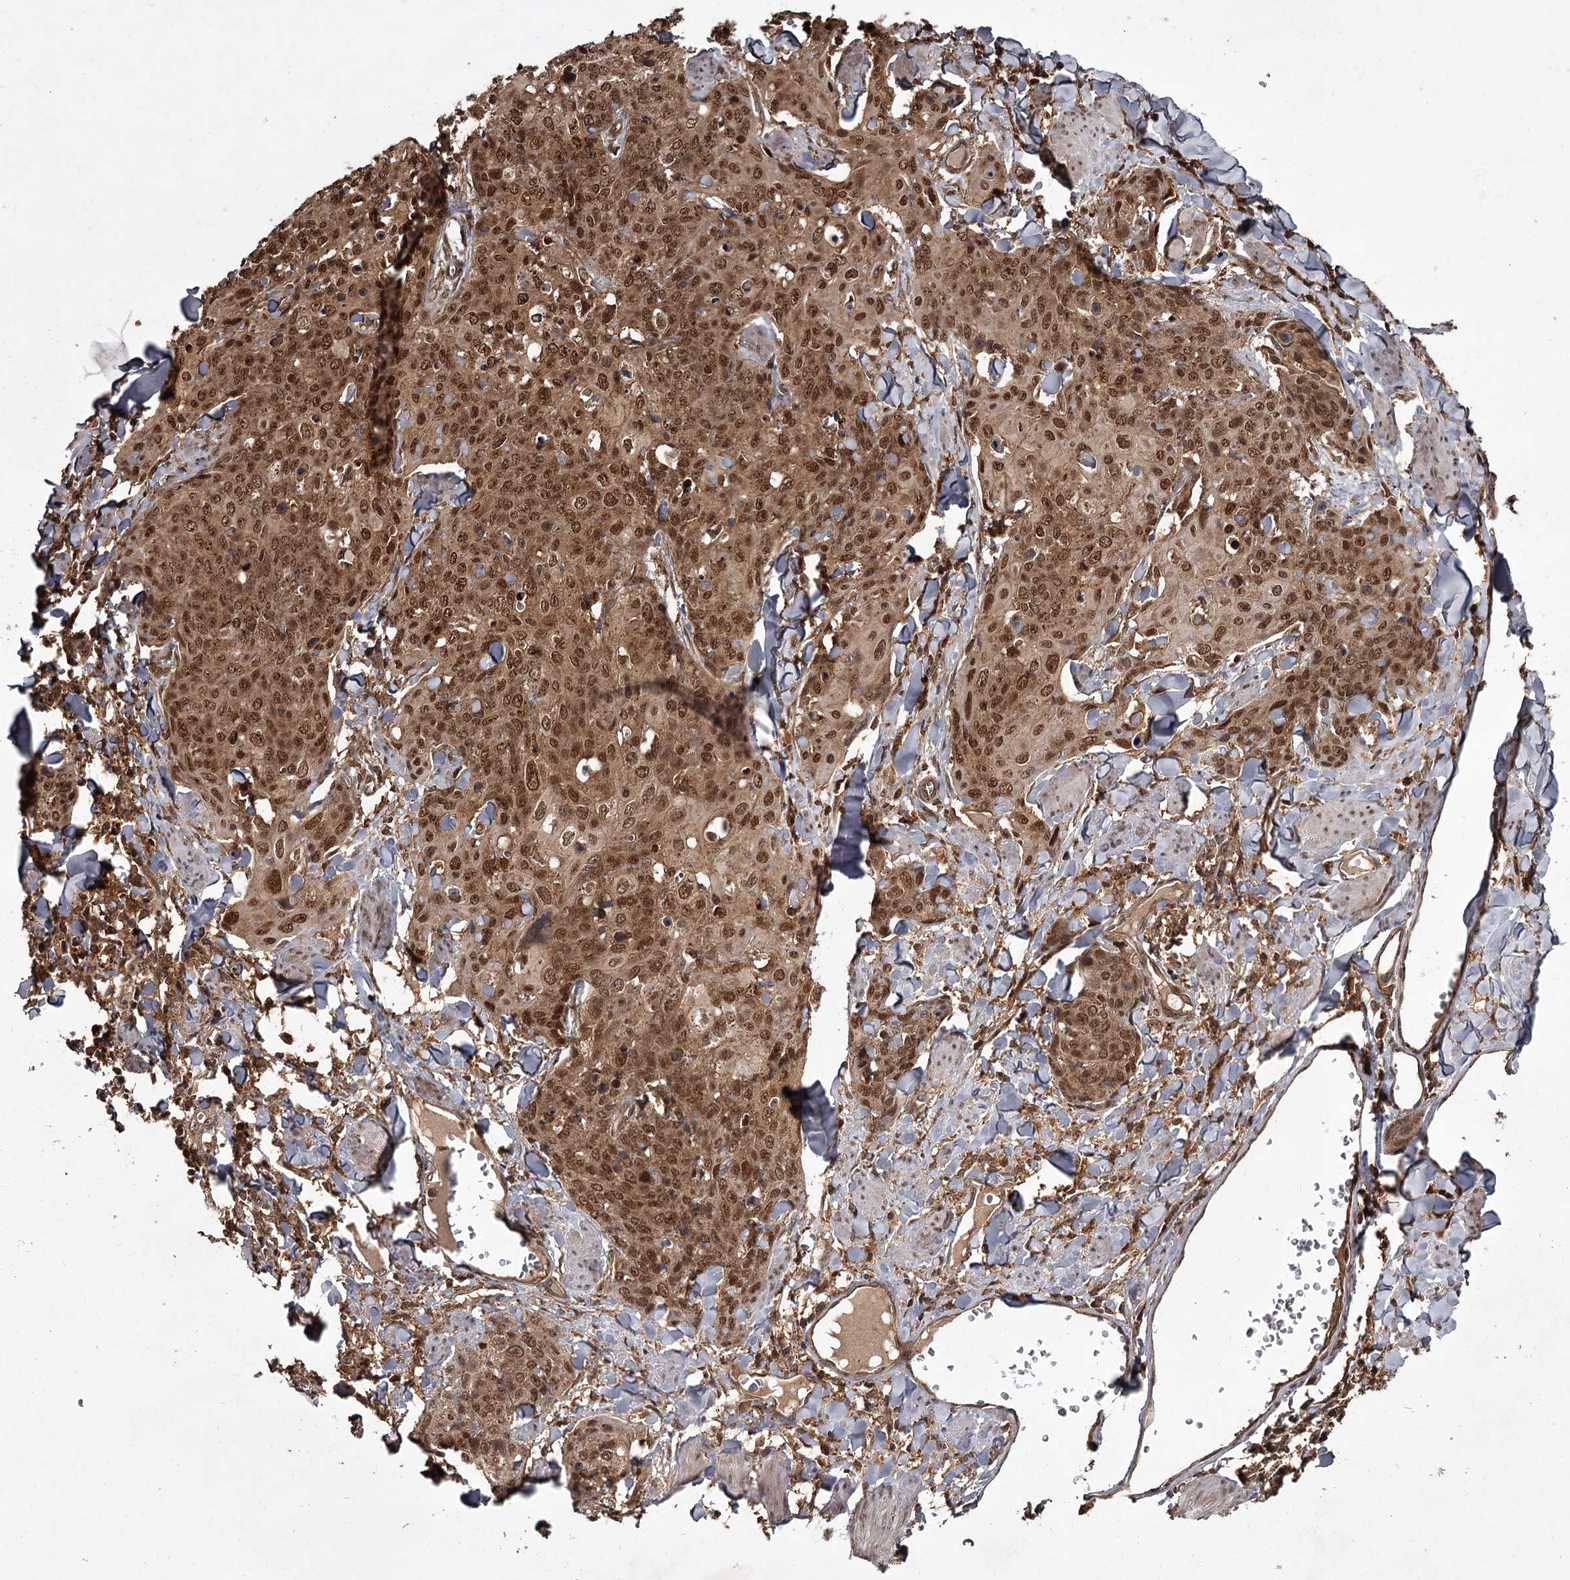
{"staining": {"intensity": "moderate", "quantity": ">75%", "location": "cytoplasmic/membranous,nuclear"}, "tissue": "skin cancer", "cell_type": "Tumor cells", "image_type": "cancer", "snomed": [{"axis": "morphology", "description": "Squamous cell carcinoma, NOS"}, {"axis": "topography", "description": "Skin"}, {"axis": "topography", "description": "Vulva"}], "caption": "Immunohistochemical staining of human squamous cell carcinoma (skin) shows medium levels of moderate cytoplasmic/membranous and nuclear protein expression in about >75% of tumor cells. The protein of interest is shown in brown color, while the nuclei are stained blue.", "gene": "TBC1D23", "patient": {"sex": "female", "age": 85}}